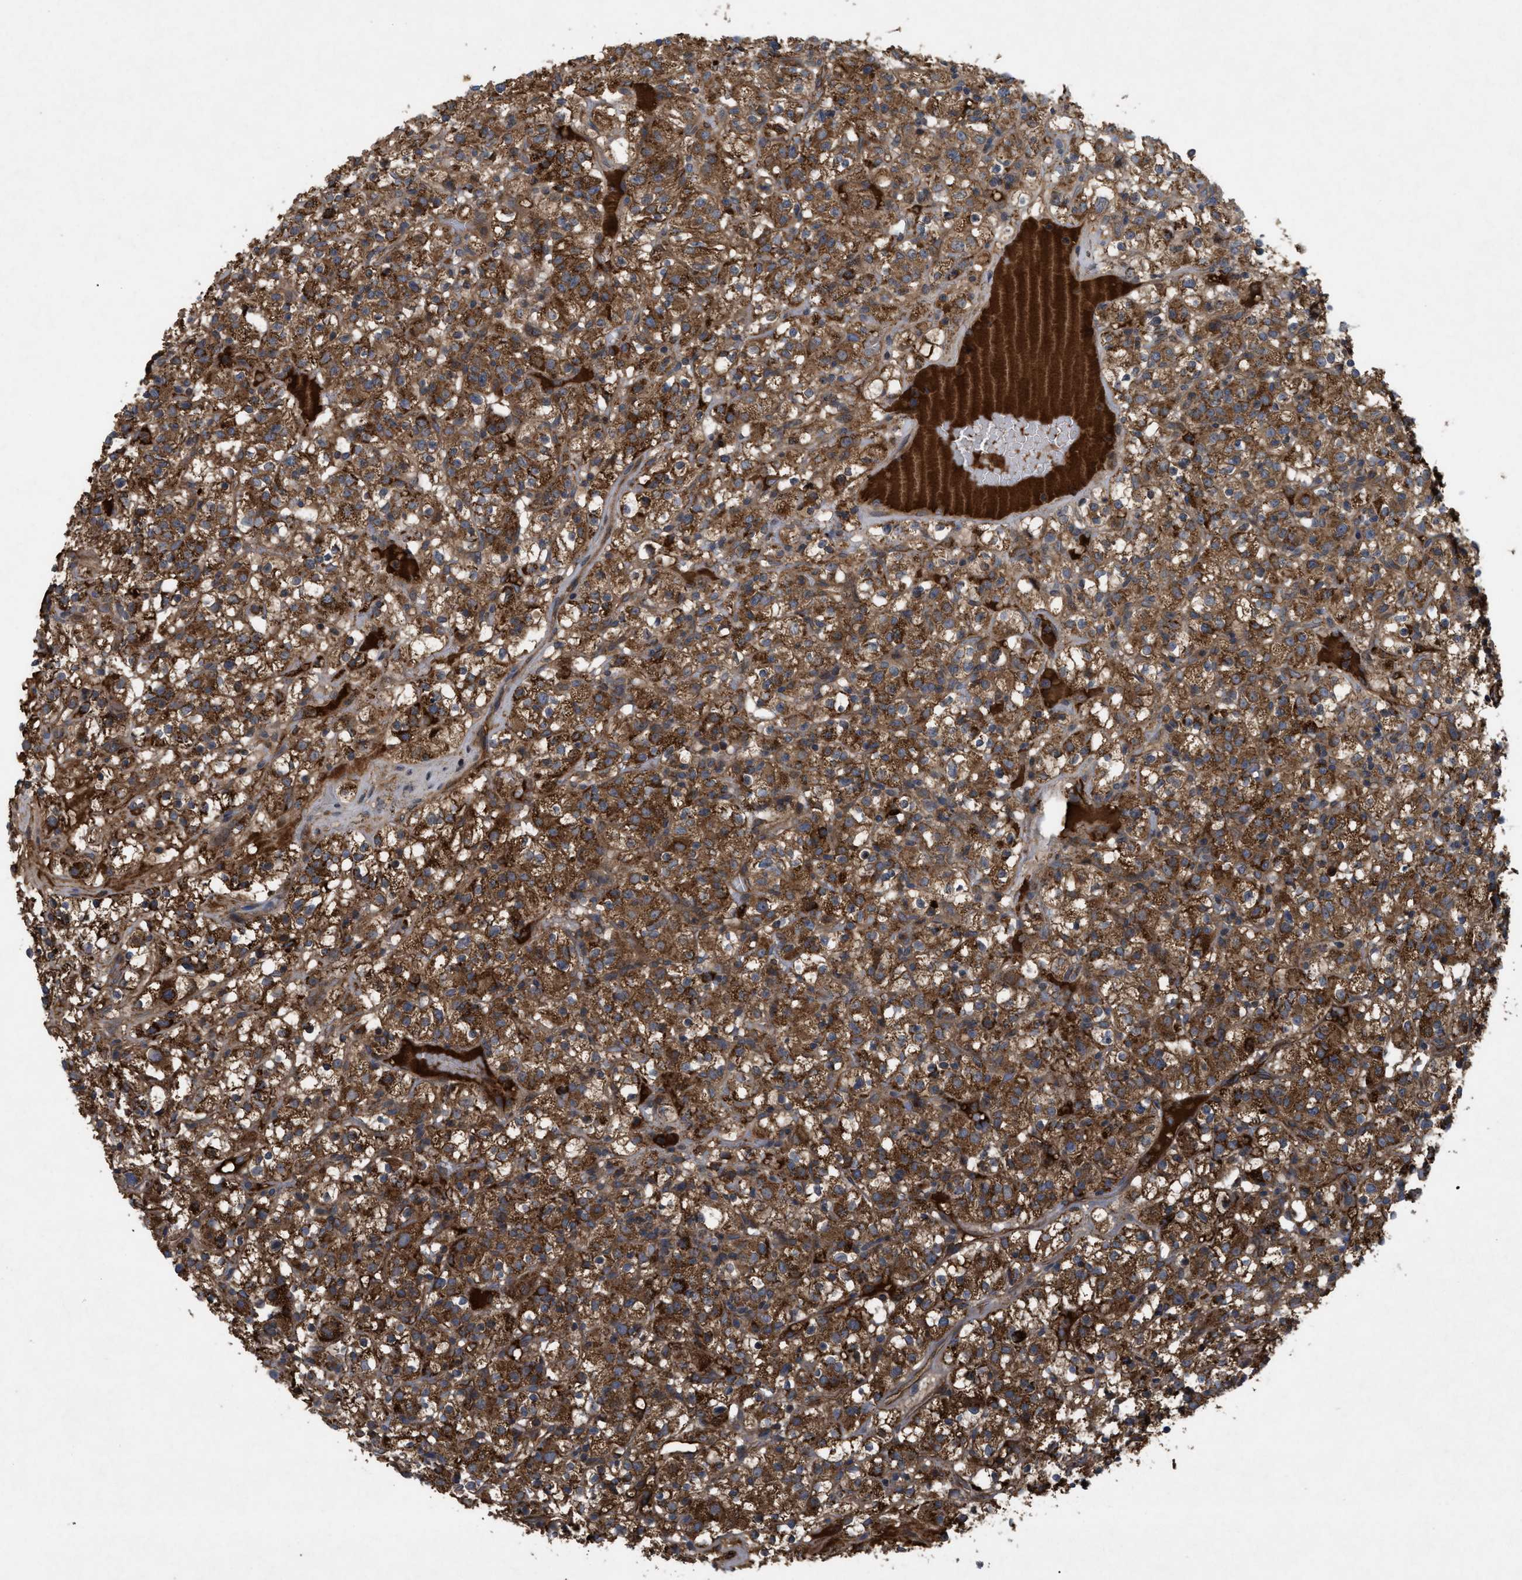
{"staining": {"intensity": "moderate", "quantity": ">75%", "location": "cytoplasmic/membranous"}, "tissue": "renal cancer", "cell_type": "Tumor cells", "image_type": "cancer", "snomed": [{"axis": "morphology", "description": "Normal tissue, NOS"}, {"axis": "morphology", "description": "Adenocarcinoma, NOS"}, {"axis": "topography", "description": "Kidney"}], "caption": "Protein positivity by immunohistochemistry reveals moderate cytoplasmic/membranous expression in approximately >75% of tumor cells in adenocarcinoma (renal). Nuclei are stained in blue.", "gene": "RAB2A", "patient": {"sex": "female", "age": 72}}